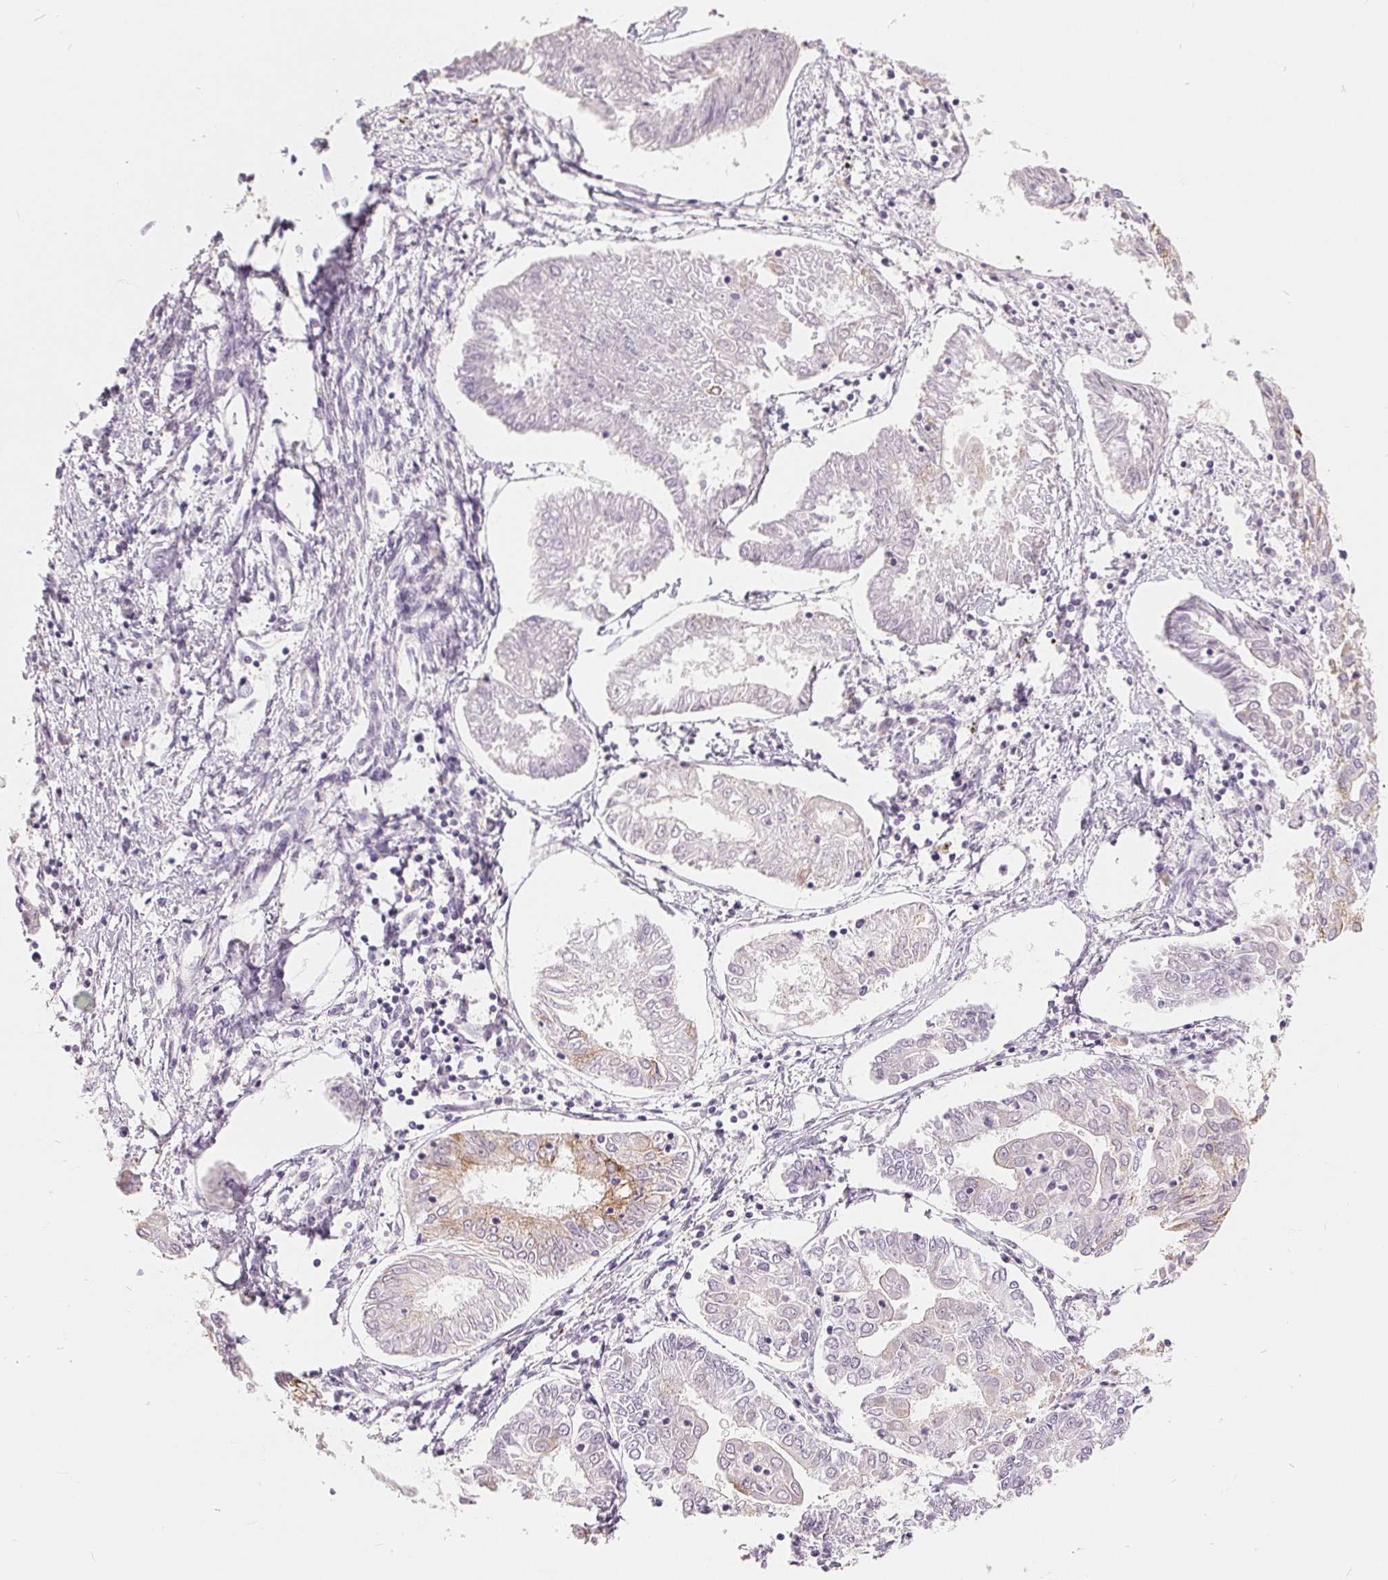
{"staining": {"intensity": "moderate", "quantity": "<25%", "location": "cytoplasmic/membranous"}, "tissue": "endometrial cancer", "cell_type": "Tumor cells", "image_type": "cancer", "snomed": [{"axis": "morphology", "description": "Adenocarcinoma, NOS"}, {"axis": "topography", "description": "Endometrium"}], "caption": "This is a histology image of immunohistochemistry staining of endometrial cancer (adenocarcinoma), which shows moderate positivity in the cytoplasmic/membranous of tumor cells.", "gene": "NRG2", "patient": {"sex": "female", "age": 68}}